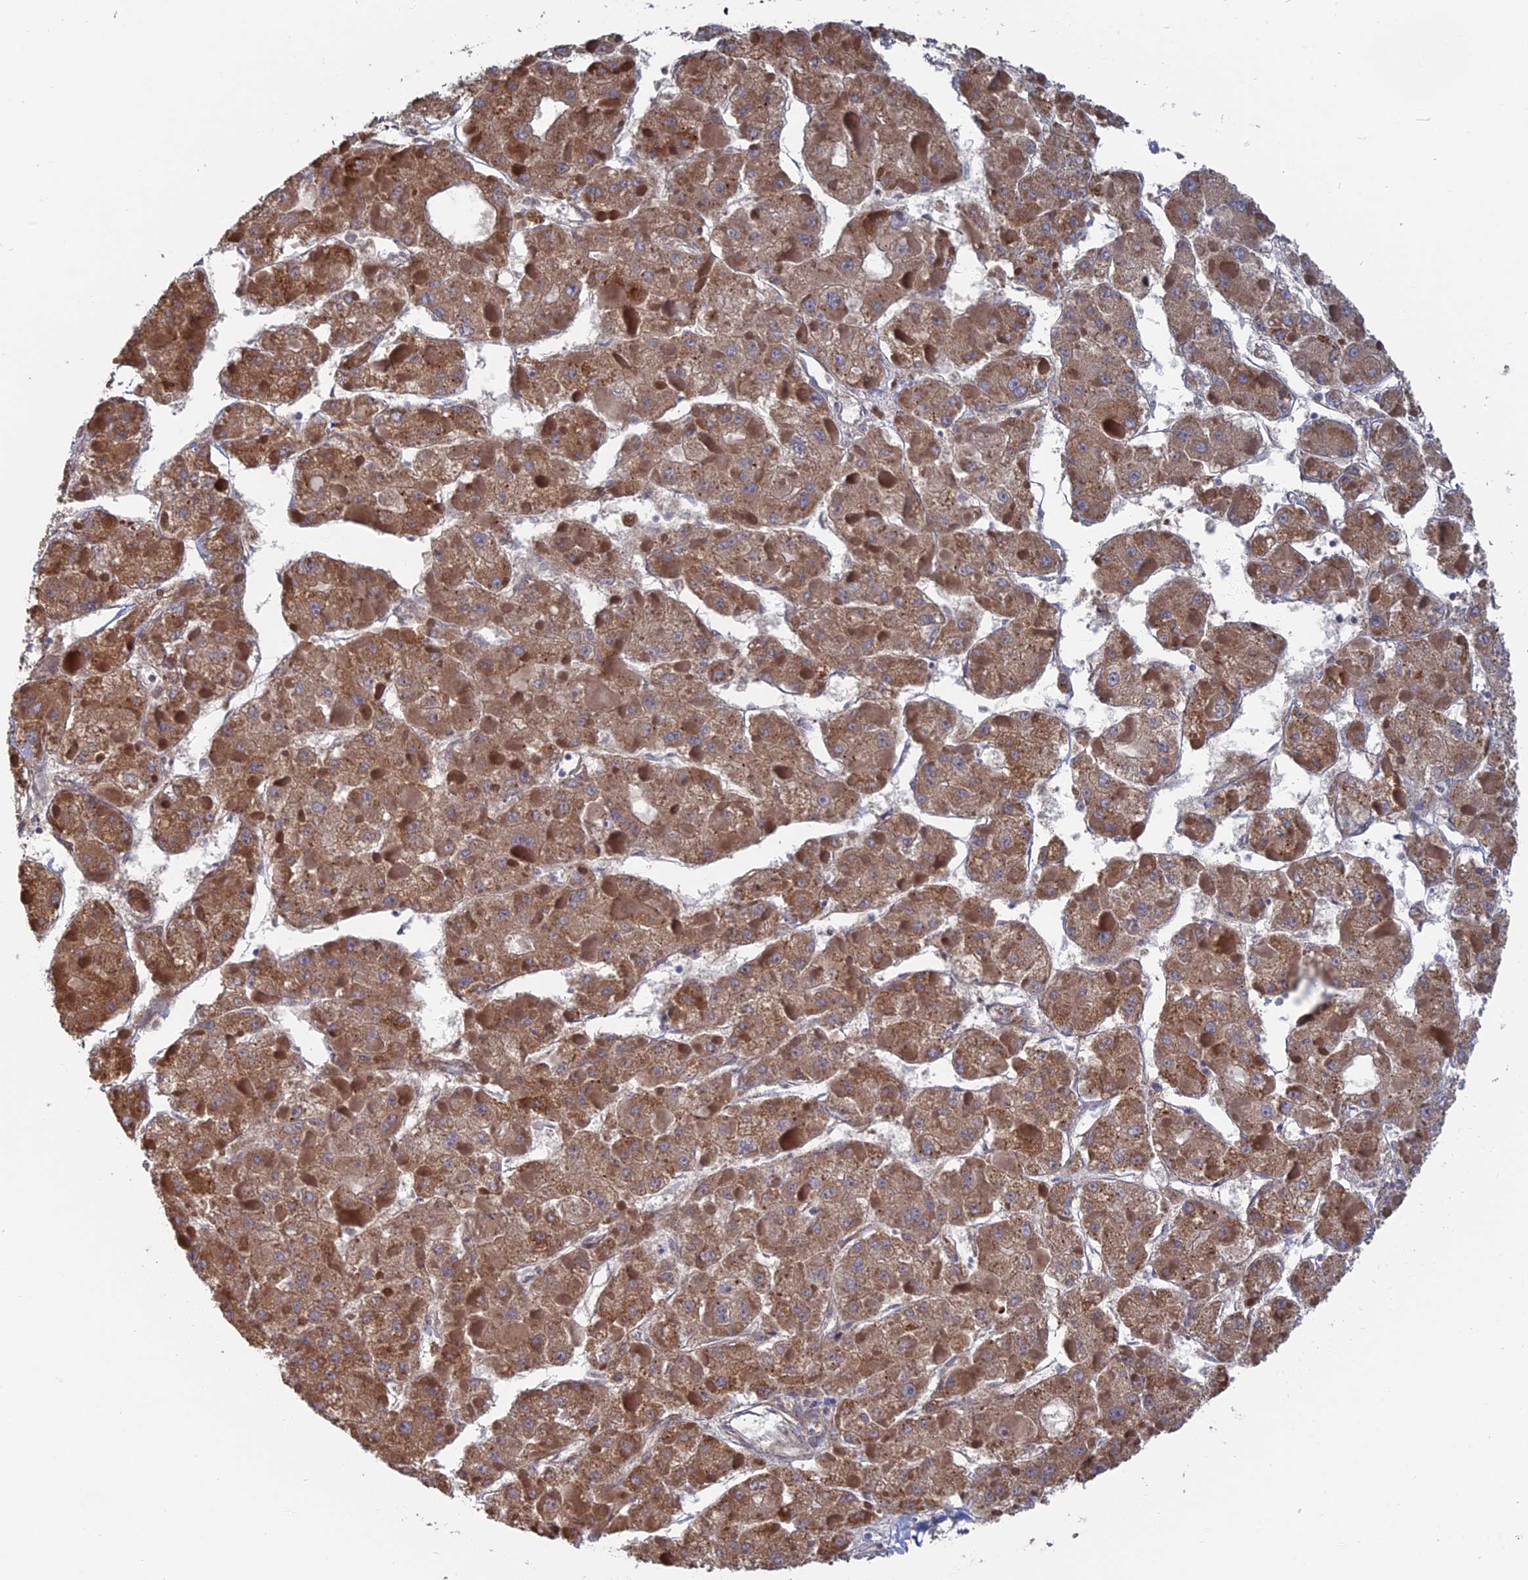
{"staining": {"intensity": "moderate", "quantity": ">75%", "location": "cytoplasmic/membranous"}, "tissue": "liver cancer", "cell_type": "Tumor cells", "image_type": "cancer", "snomed": [{"axis": "morphology", "description": "Carcinoma, Hepatocellular, NOS"}, {"axis": "topography", "description": "Liver"}], "caption": "IHC of hepatocellular carcinoma (liver) shows medium levels of moderate cytoplasmic/membranous staining in about >75% of tumor cells. The staining was performed using DAB (3,3'-diaminobenzidine) to visualize the protein expression in brown, while the nuclei were stained in blue with hematoxylin (Magnification: 20x).", "gene": "TBC1D30", "patient": {"sex": "female", "age": 73}}